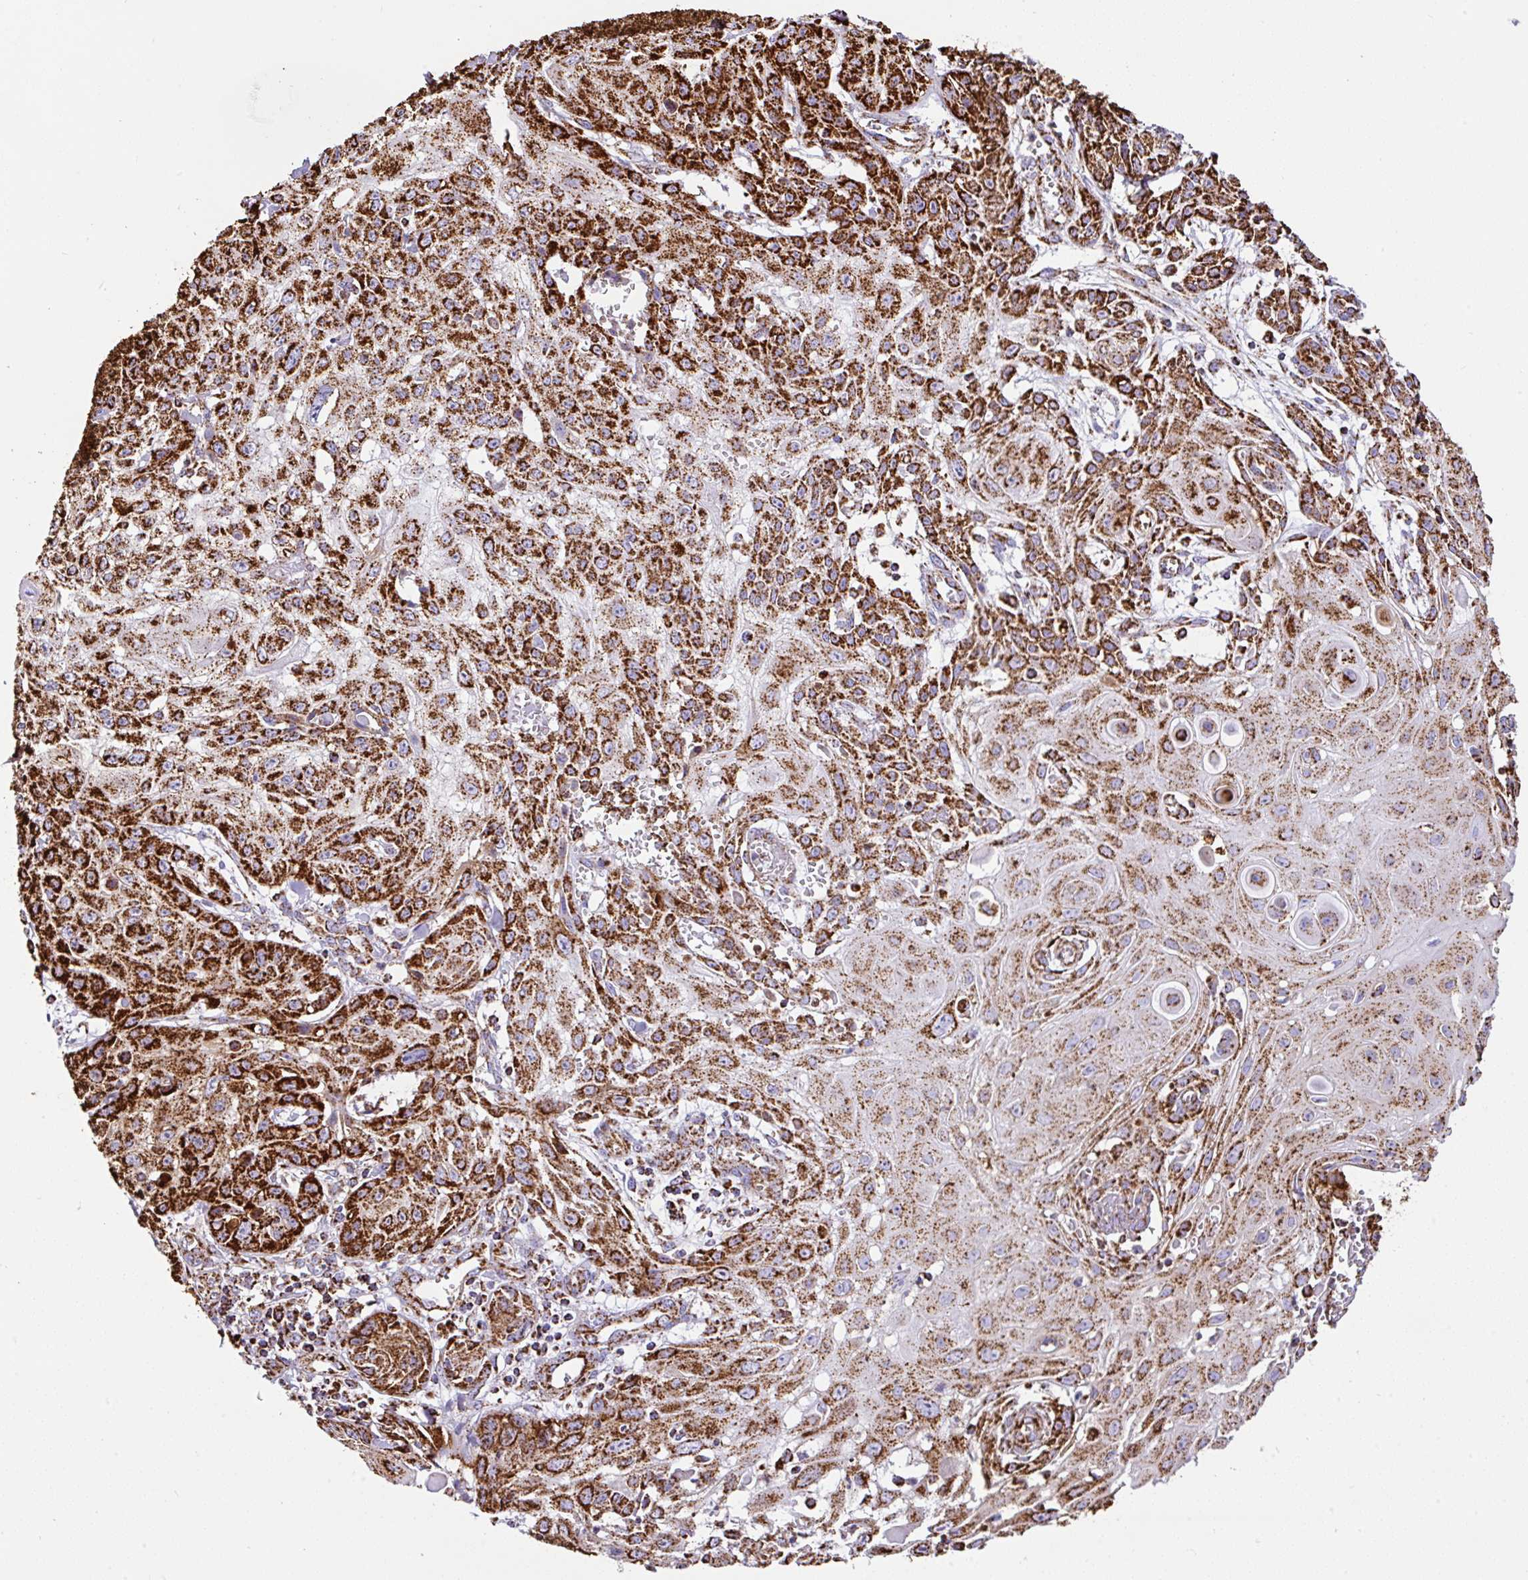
{"staining": {"intensity": "strong", "quantity": ">75%", "location": "cytoplasmic/membranous"}, "tissue": "skin cancer", "cell_type": "Tumor cells", "image_type": "cancer", "snomed": [{"axis": "morphology", "description": "Squamous cell carcinoma, NOS"}, {"axis": "topography", "description": "Skin"}, {"axis": "topography", "description": "Vulva"}], "caption": "The micrograph shows a brown stain indicating the presence of a protein in the cytoplasmic/membranous of tumor cells in squamous cell carcinoma (skin).", "gene": "ANKRD33B", "patient": {"sex": "female", "age": 71}}